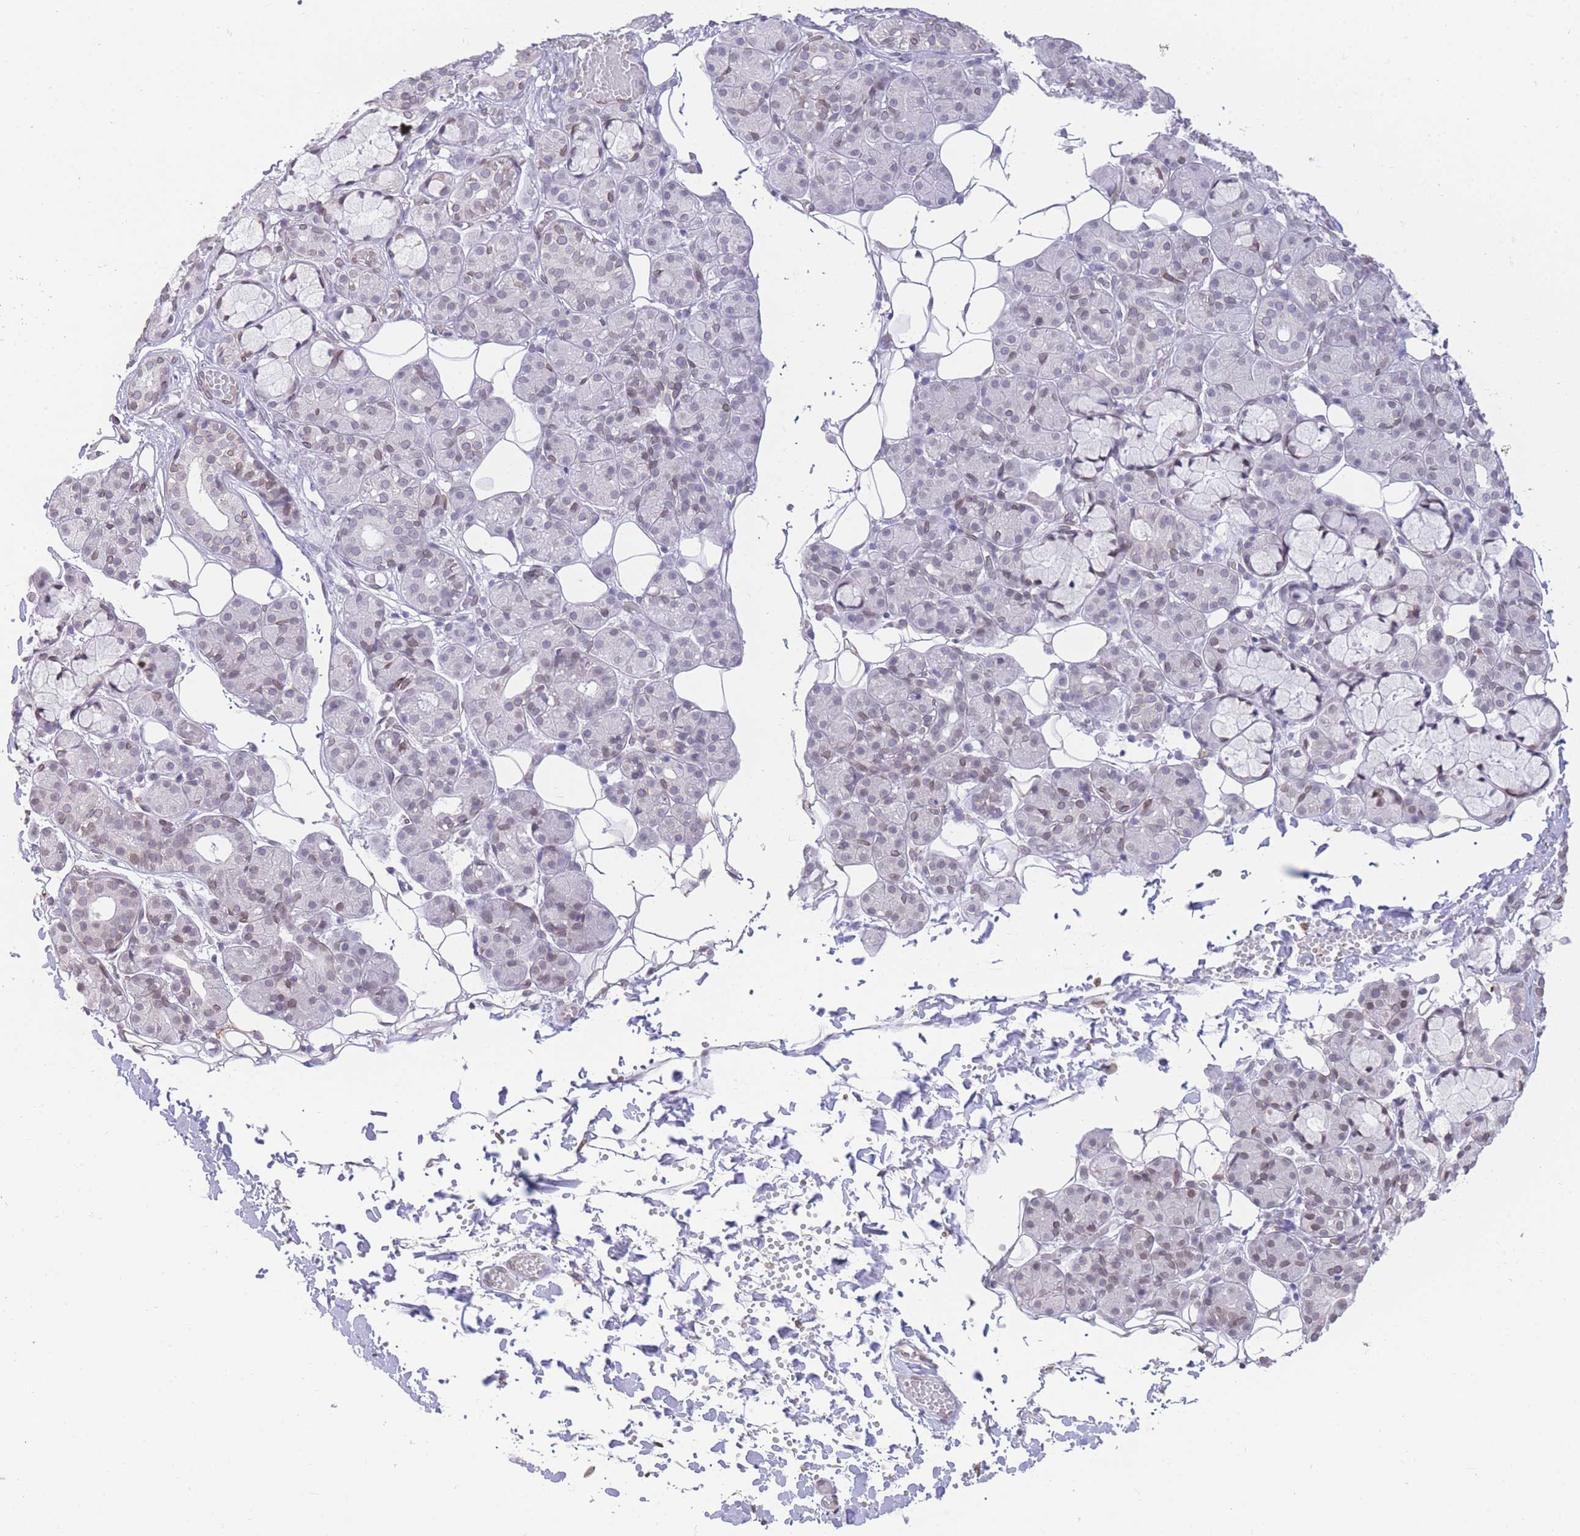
{"staining": {"intensity": "weak", "quantity": "25%-75%", "location": "nuclear"}, "tissue": "salivary gland", "cell_type": "Glandular cells", "image_type": "normal", "snomed": [{"axis": "morphology", "description": "Normal tissue, NOS"}, {"axis": "topography", "description": "Salivary gland"}], "caption": "Immunohistochemistry (IHC) image of benign salivary gland: salivary gland stained using IHC exhibits low levels of weak protein expression localized specifically in the nuclear of glandular cells, appearing as a nuclear brown color.", "gene": "OR10AD1", "patient": {"sex": "male", "age": 63}}